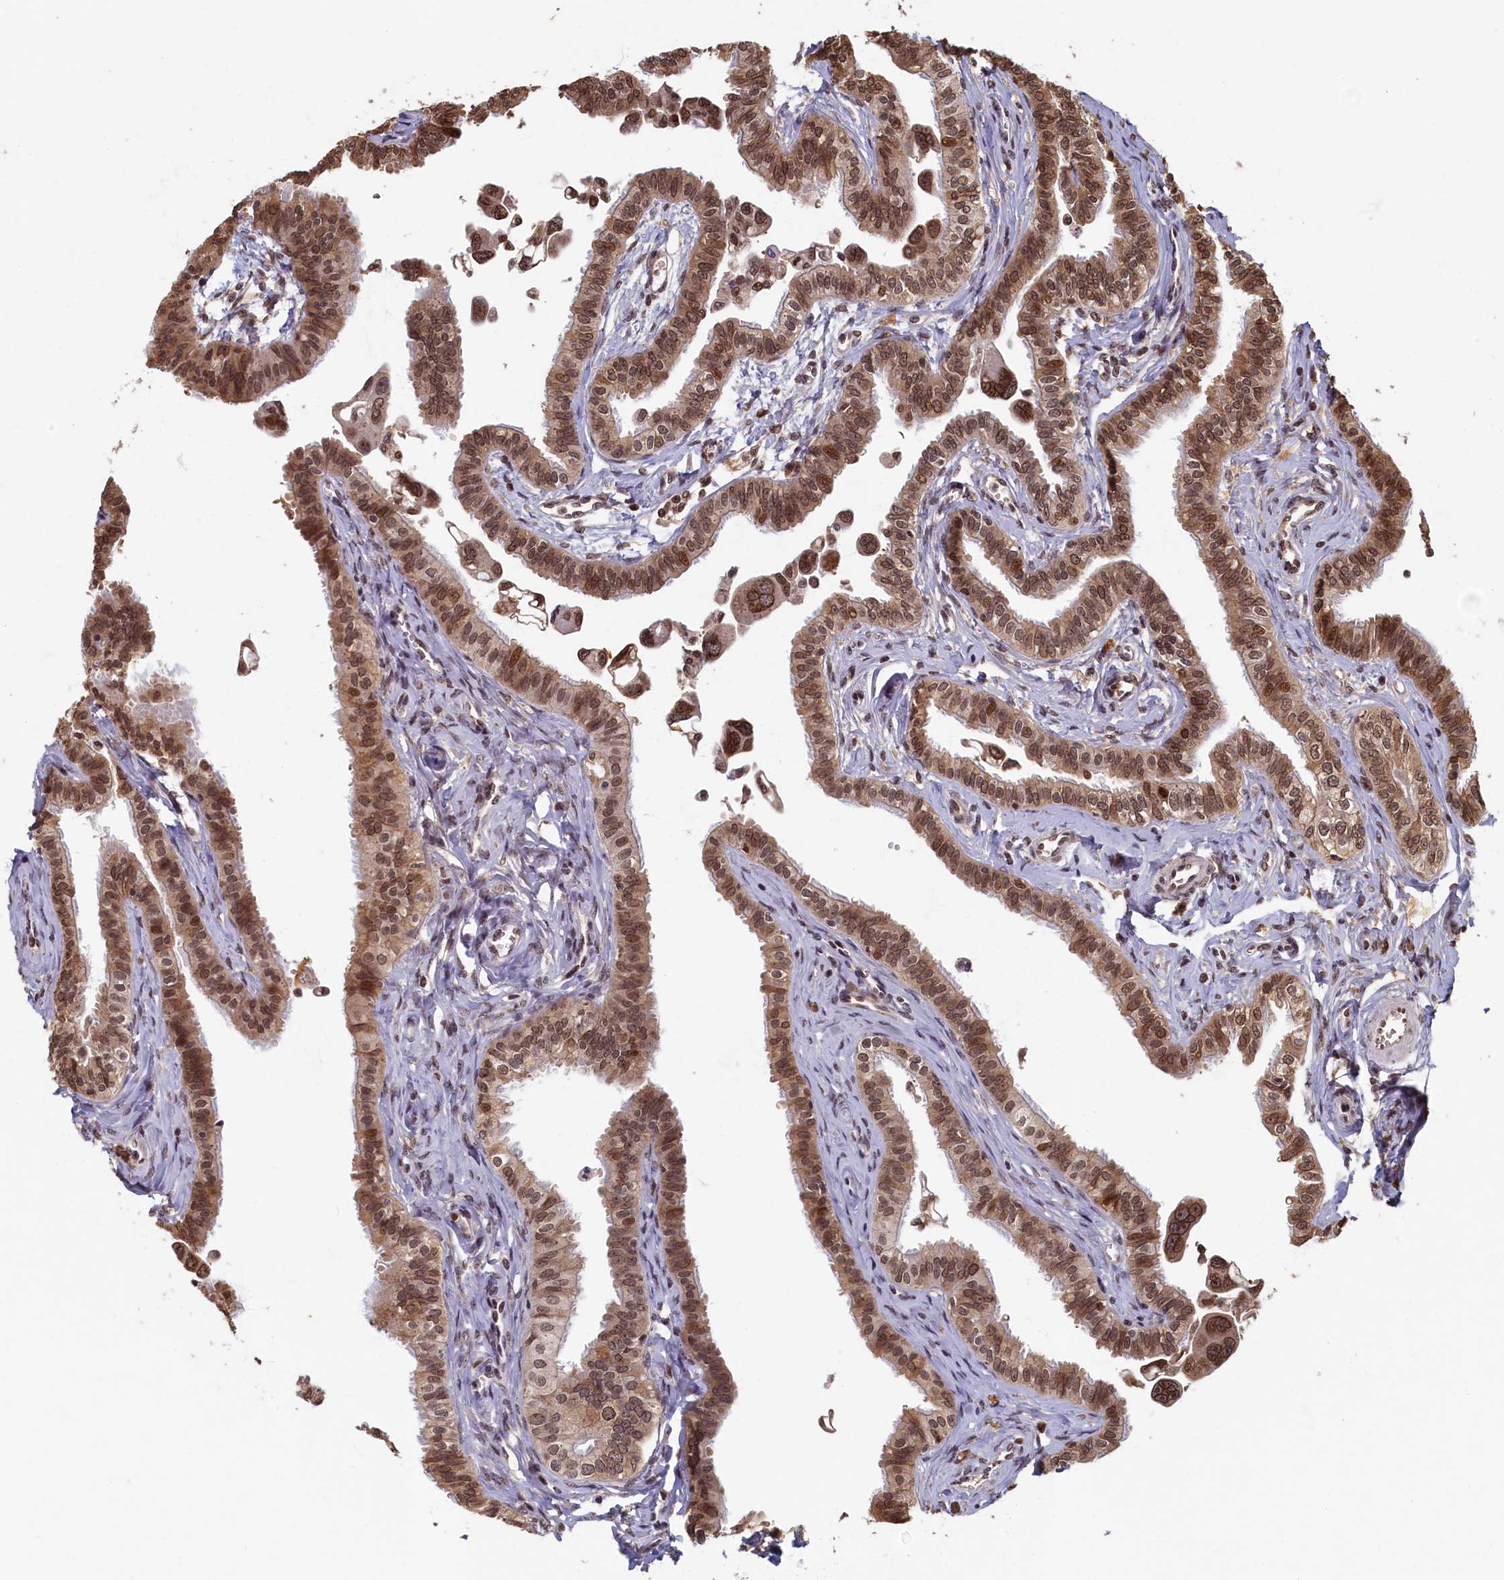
{"staining": {"intensity": "strong", "quantity": ">75%", "location": "nuclear"}, "tissue": "fallopian tube", "cell_type": "Glandular cells", "image_type": "normal", "snomed": [{"axis": "morphology", "description": "Normal tissue, NOS"}, {"axis": "morphology", "description": "Carcinoma, NOS"}, {"axis": "topography", "description": "Fallopian tube"}, {"axis": "topography", "description": "Ovary"}], "caption": "The image exhibits staining of unremarkable fallopian tube, revealing strong nuclear protein positivity (brown color) within glandular cells. The staining is performed using DAB brown chromogen to label protein expression. The nuclei are counter-stained blue using hematoxylin.", "gene": "CKAP2L", "patient": {"sex": "female", "age": 59}}